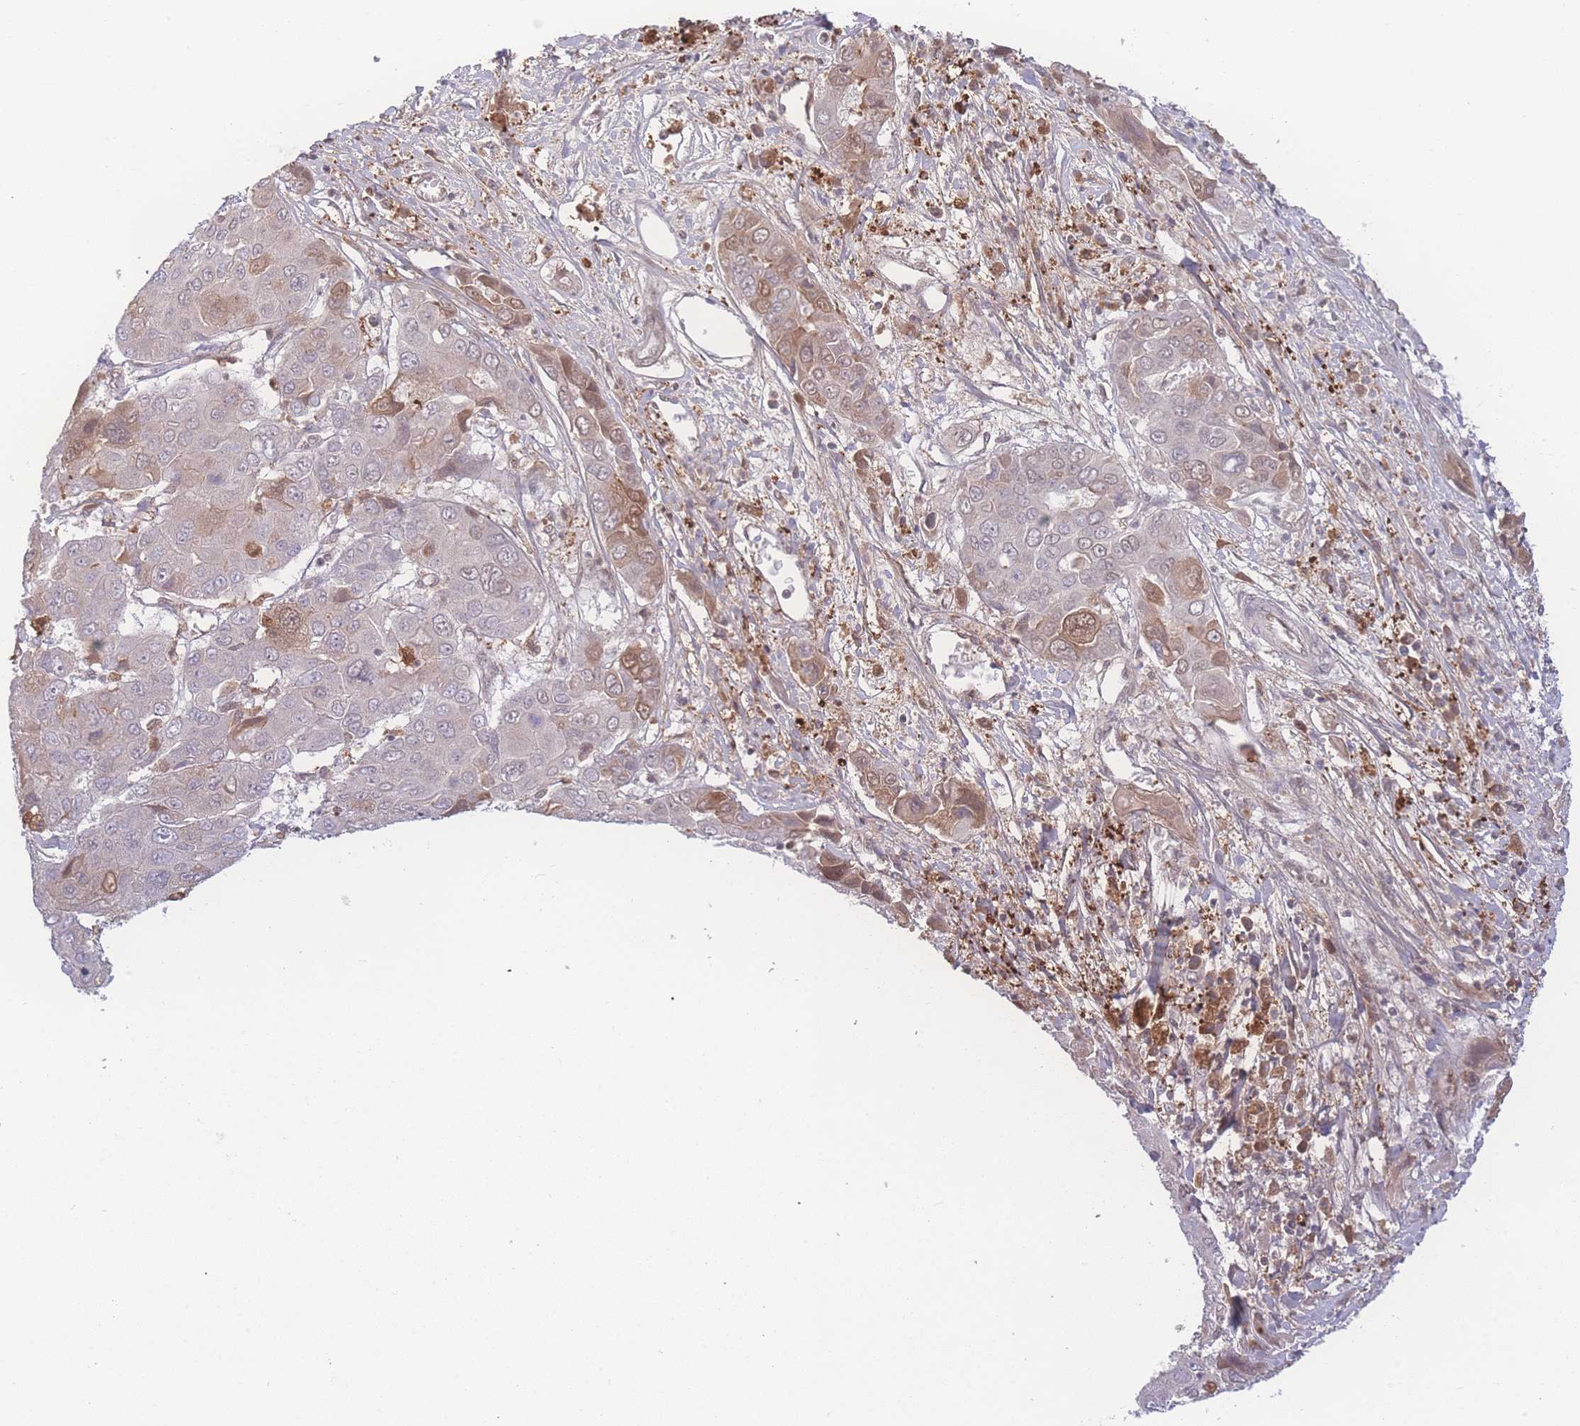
{"staining": {"intensity": "moderate", "quantity": "<25%", "location": "cytoplasmic/membranous"}, "tissue": "liver cancer", "cell_type": "Tumor cells", "image_type": "cancer", "snomed": [{"axis": "morphology", "description": "Cholangiocarcinoma"}, {"axis": "topography", "description": "Liver"}], "caption": "A histopathology image of human cholangiocarcinoma (liver) stained for a protein reveals moderate cytoplasmic/membranous brown staining in tumor cells. (DAB (3,3'-diaminobenzidine) = brown stain, brightfield microscopy at high magnification).", "gene": "RAVER1", "patient": {"sex": "male", "age": 67}}